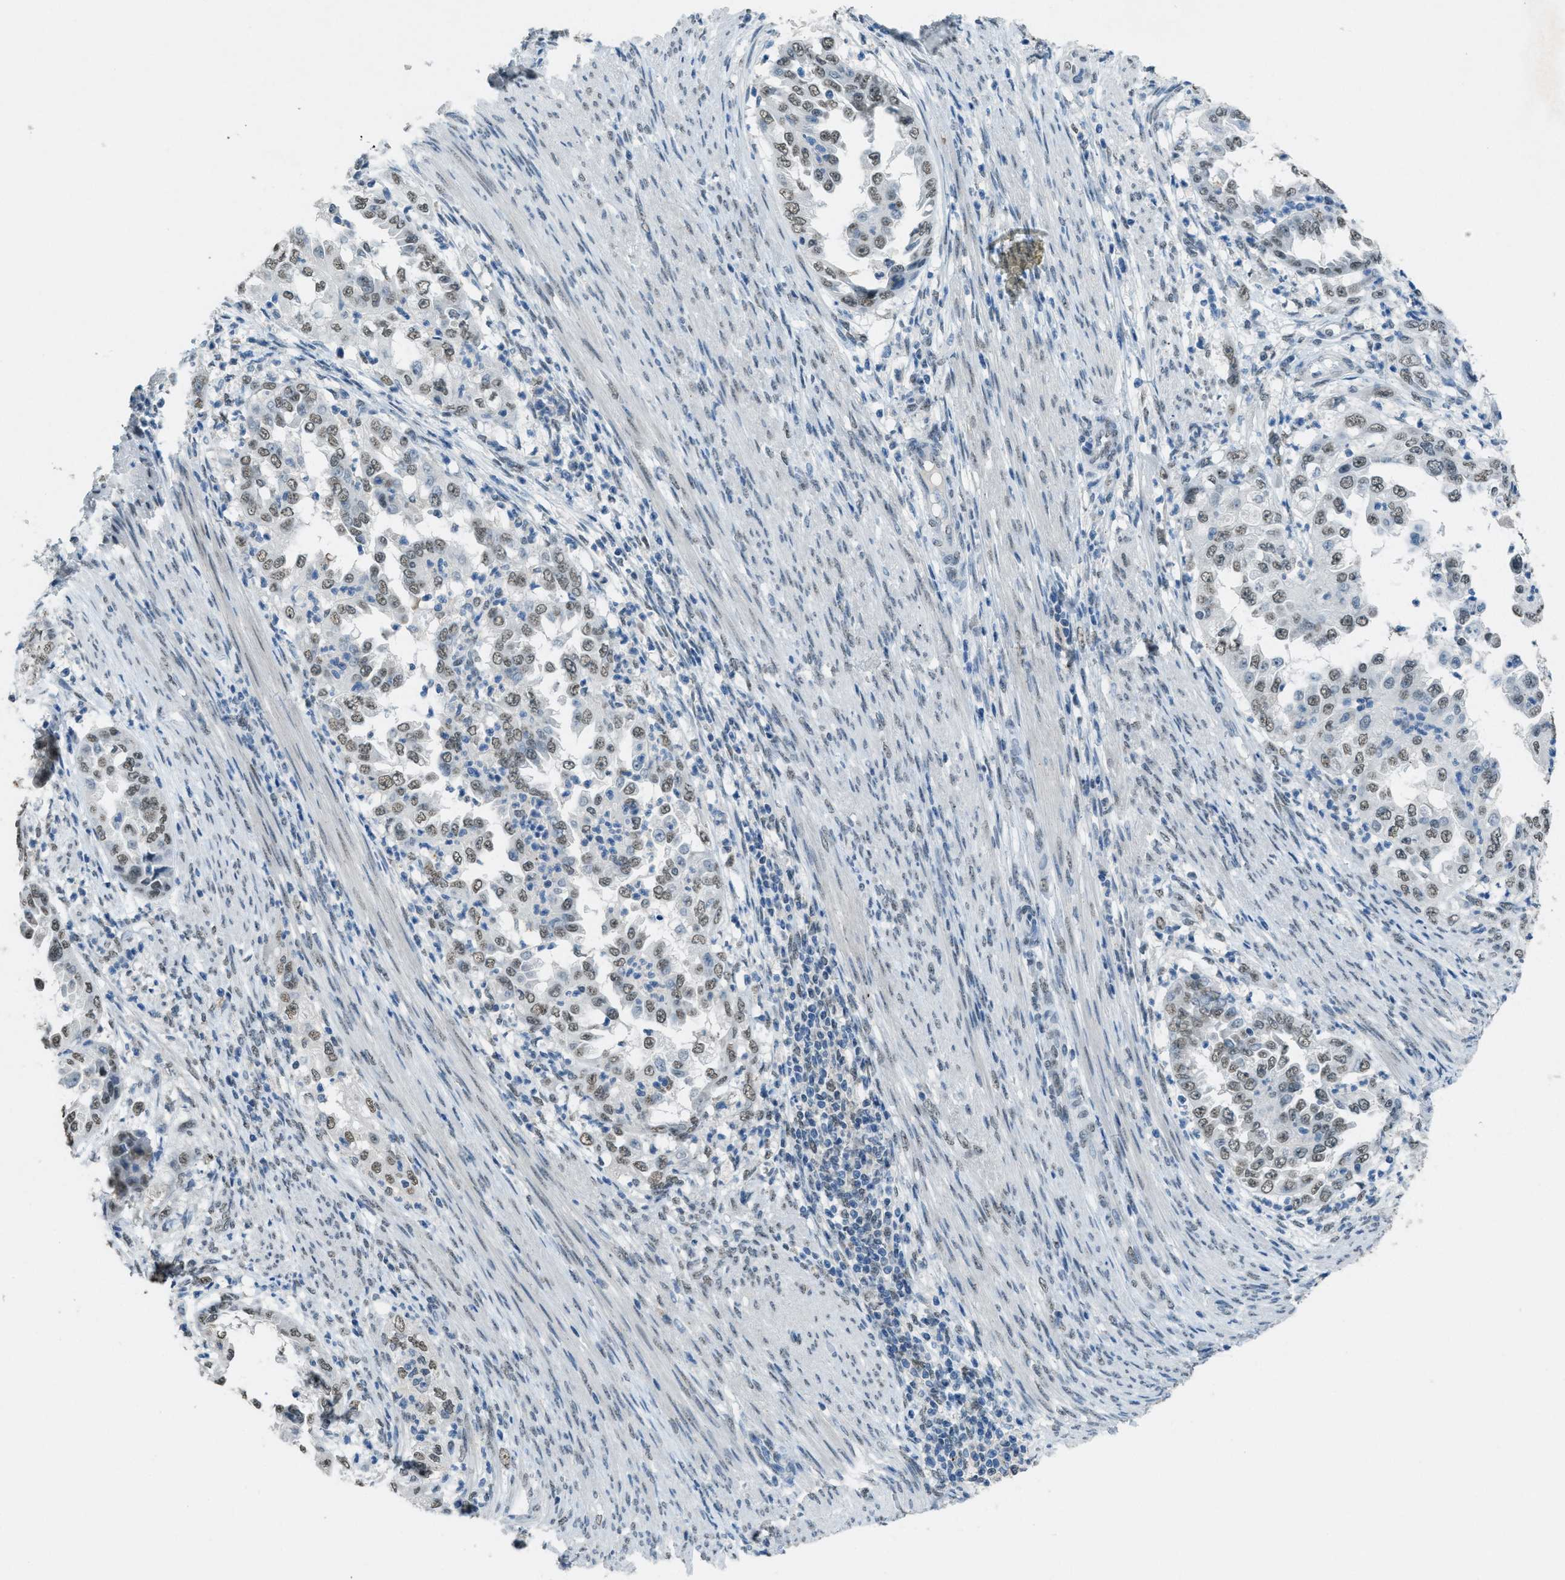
{"staining": {"intensity": "moderate", "quantity": ">75%", "location": "nuclear"}, "tissue": "endometrial cancer", "cell_type": "Tumor cells", "image_type": "cancer", "snomed": [{"axis": "morphology", "description": "Adenocarcinoma, NOS"}, {"axis": "topography", "description": "Endometrium"}], "caption": "Immunohistochemistry (DAB (3,3'-diaminobenzidine)) staining of human endometrial cancer displays moderate nuclear protein positivity in approximately >75% of tumor cells. The staining was performed using DAB to visualize the protein expression in brown, while the nuclei were stained in blue with hematoxylin (Magnification: 20x).", "gene": "TTC13", "patient": {"sex": "female", "age": 85}}